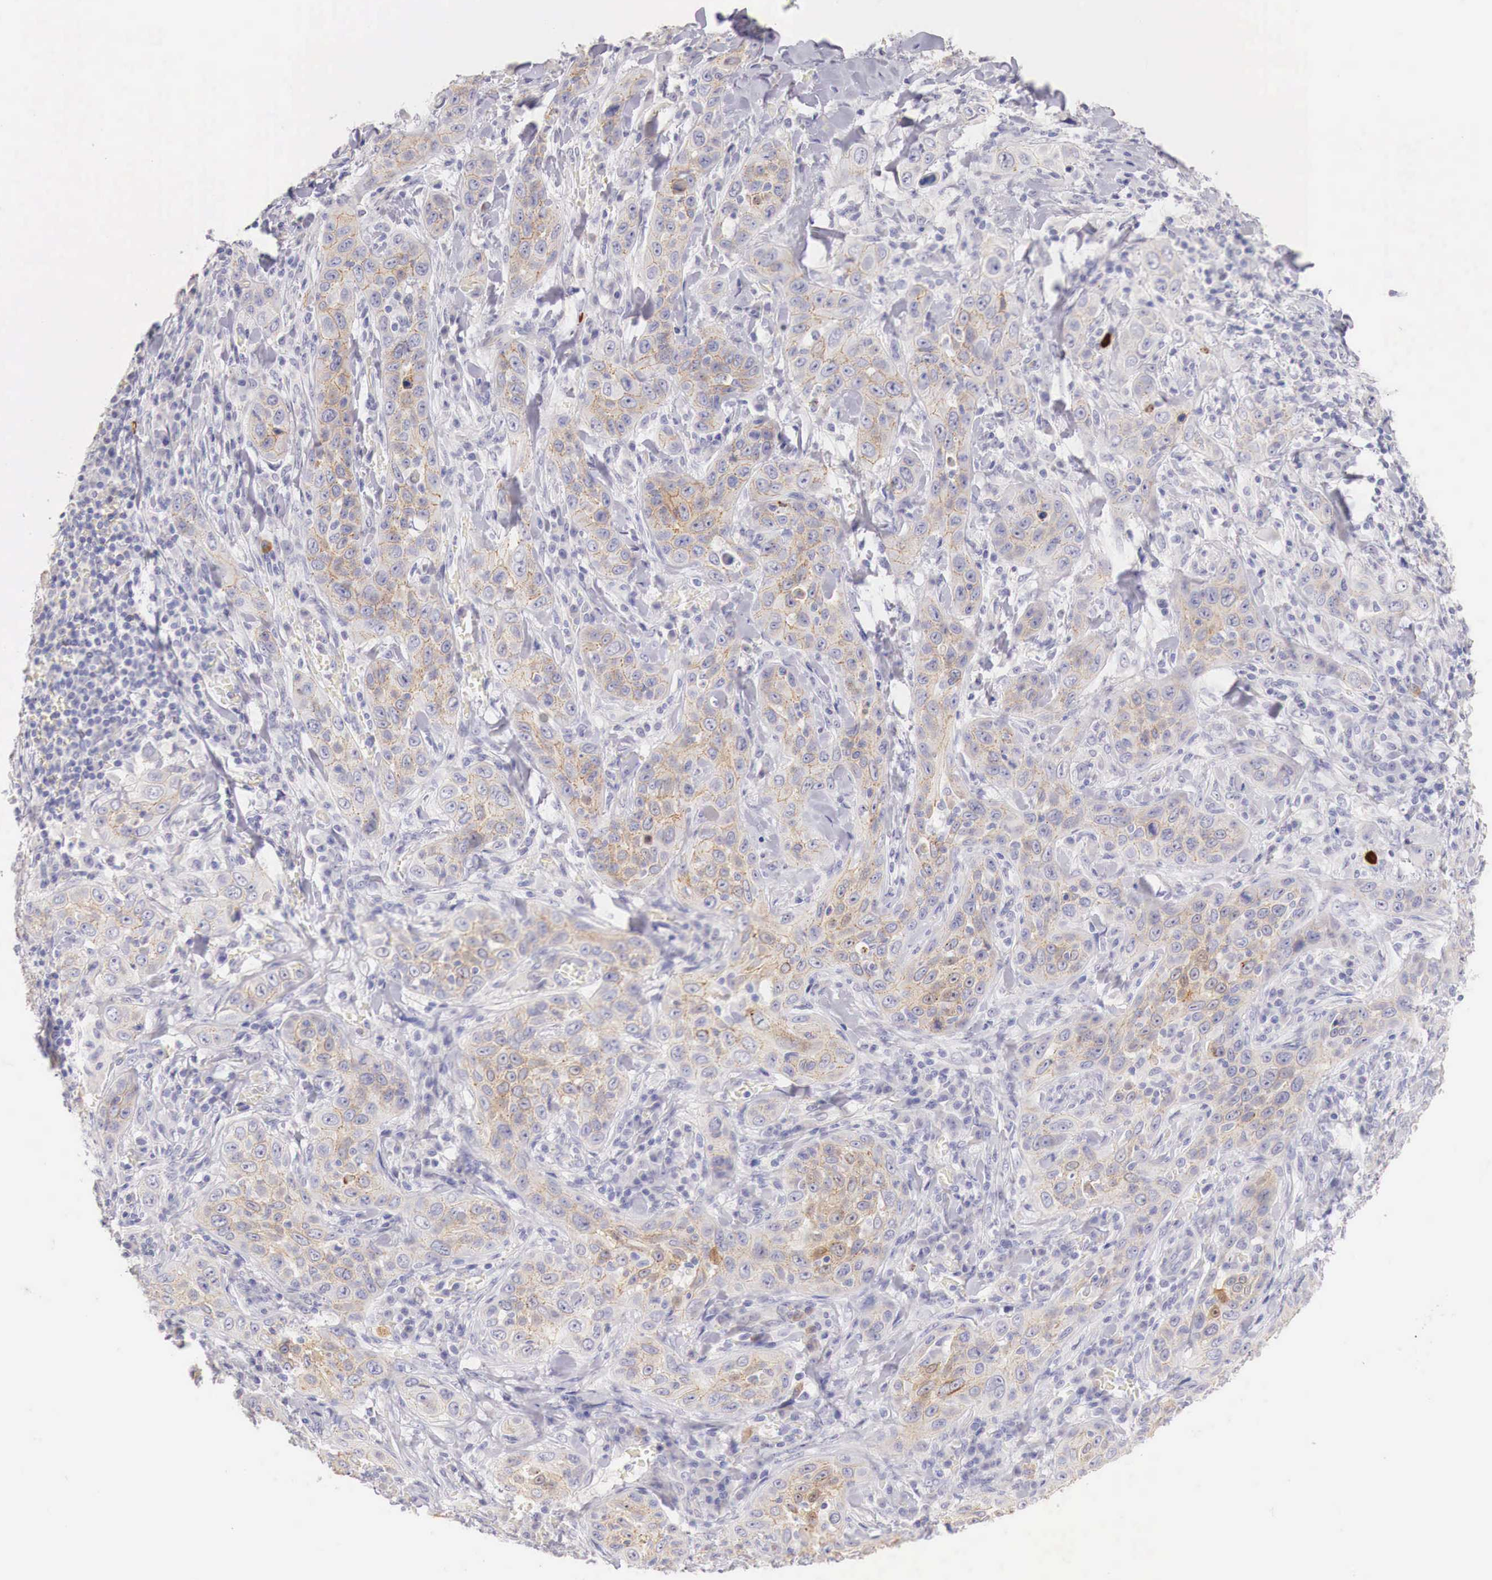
{"staining": {"intensity": "moderate", "quantity": ">75%", "location": "cytoplasmic/membranous"}, "tissue": "skin cancer", "cell_type": "Tumor cells", "image_type": "cancer", "snomed": [{"axis": "morphology", "description": "Squamous cell carcinoma, NOS"}, {"axis": "topography", "description": "Skin"}], "caption": "The image reveals immunohistochemical staining of skin cancer (squamous cell carcinoma). There is moderate cytoplasmic/membranous positivity is seen in approximately >75% of tumor cells.", "gene": "ITIH6", "patient": {"sex": "male", "age": 84}}